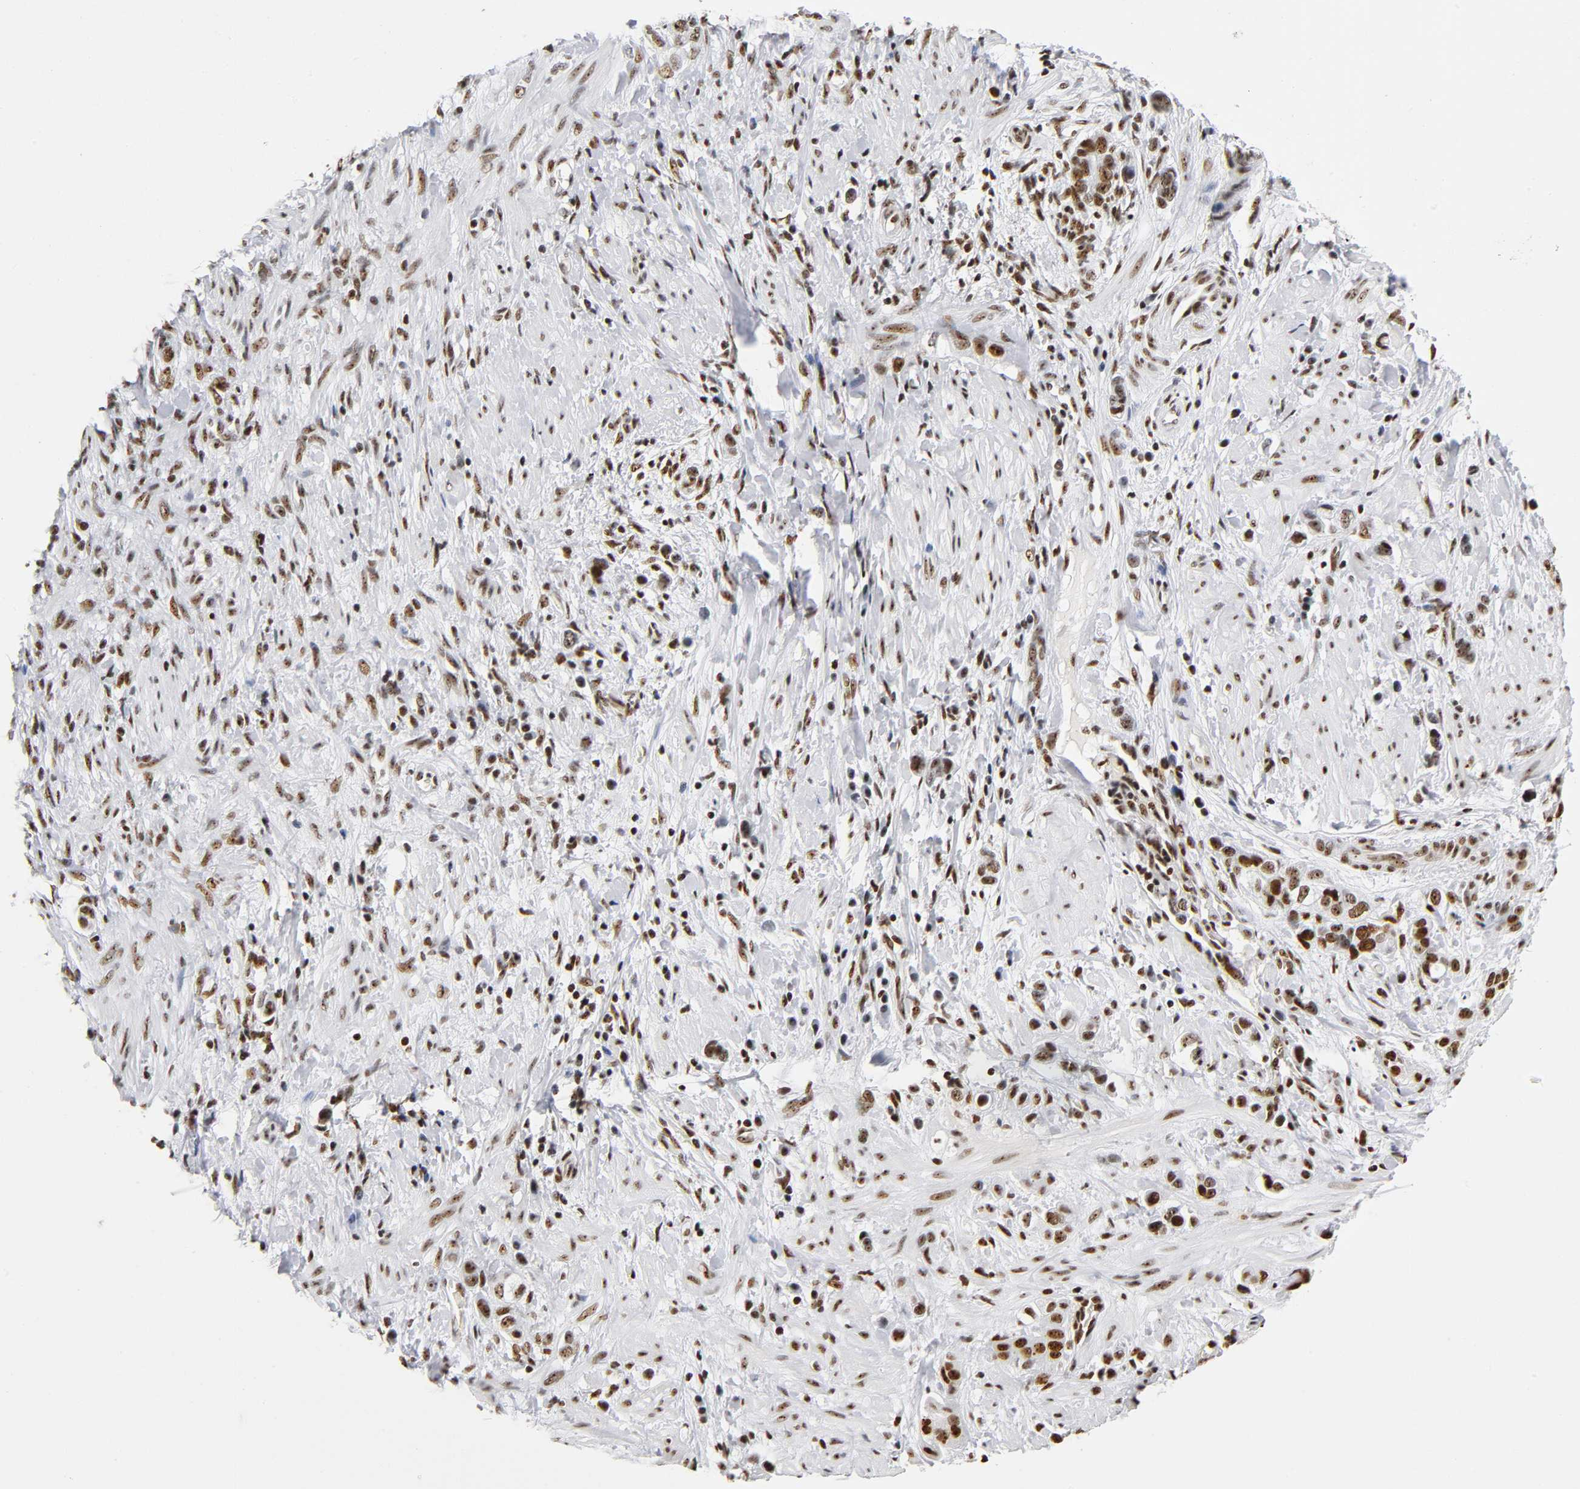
{"staining": {"intensity": "strong", "quantity": ">75%", "location": "cytoplasmic/membranous,nuclear"}, "tissue": "stomach cancer", "cell_type": "Tumor cells", "image_type": "cancer", "snomed": [{"axis": "morphology", "description": "Adenocarcinoma, NOS"}, {"axis": "topography", "description": "Stomach, lower"}], "caption": "DAB (3,3'-diaminobenzidine) immunohistochemical staining of stomach adenocarcinoma shows strong cytoplasmic/membranous and nuclear protein staining in approximately >75% of tumor cells.", "gene": "UBTF", "patient": {"sex": "female", "age": 93}}